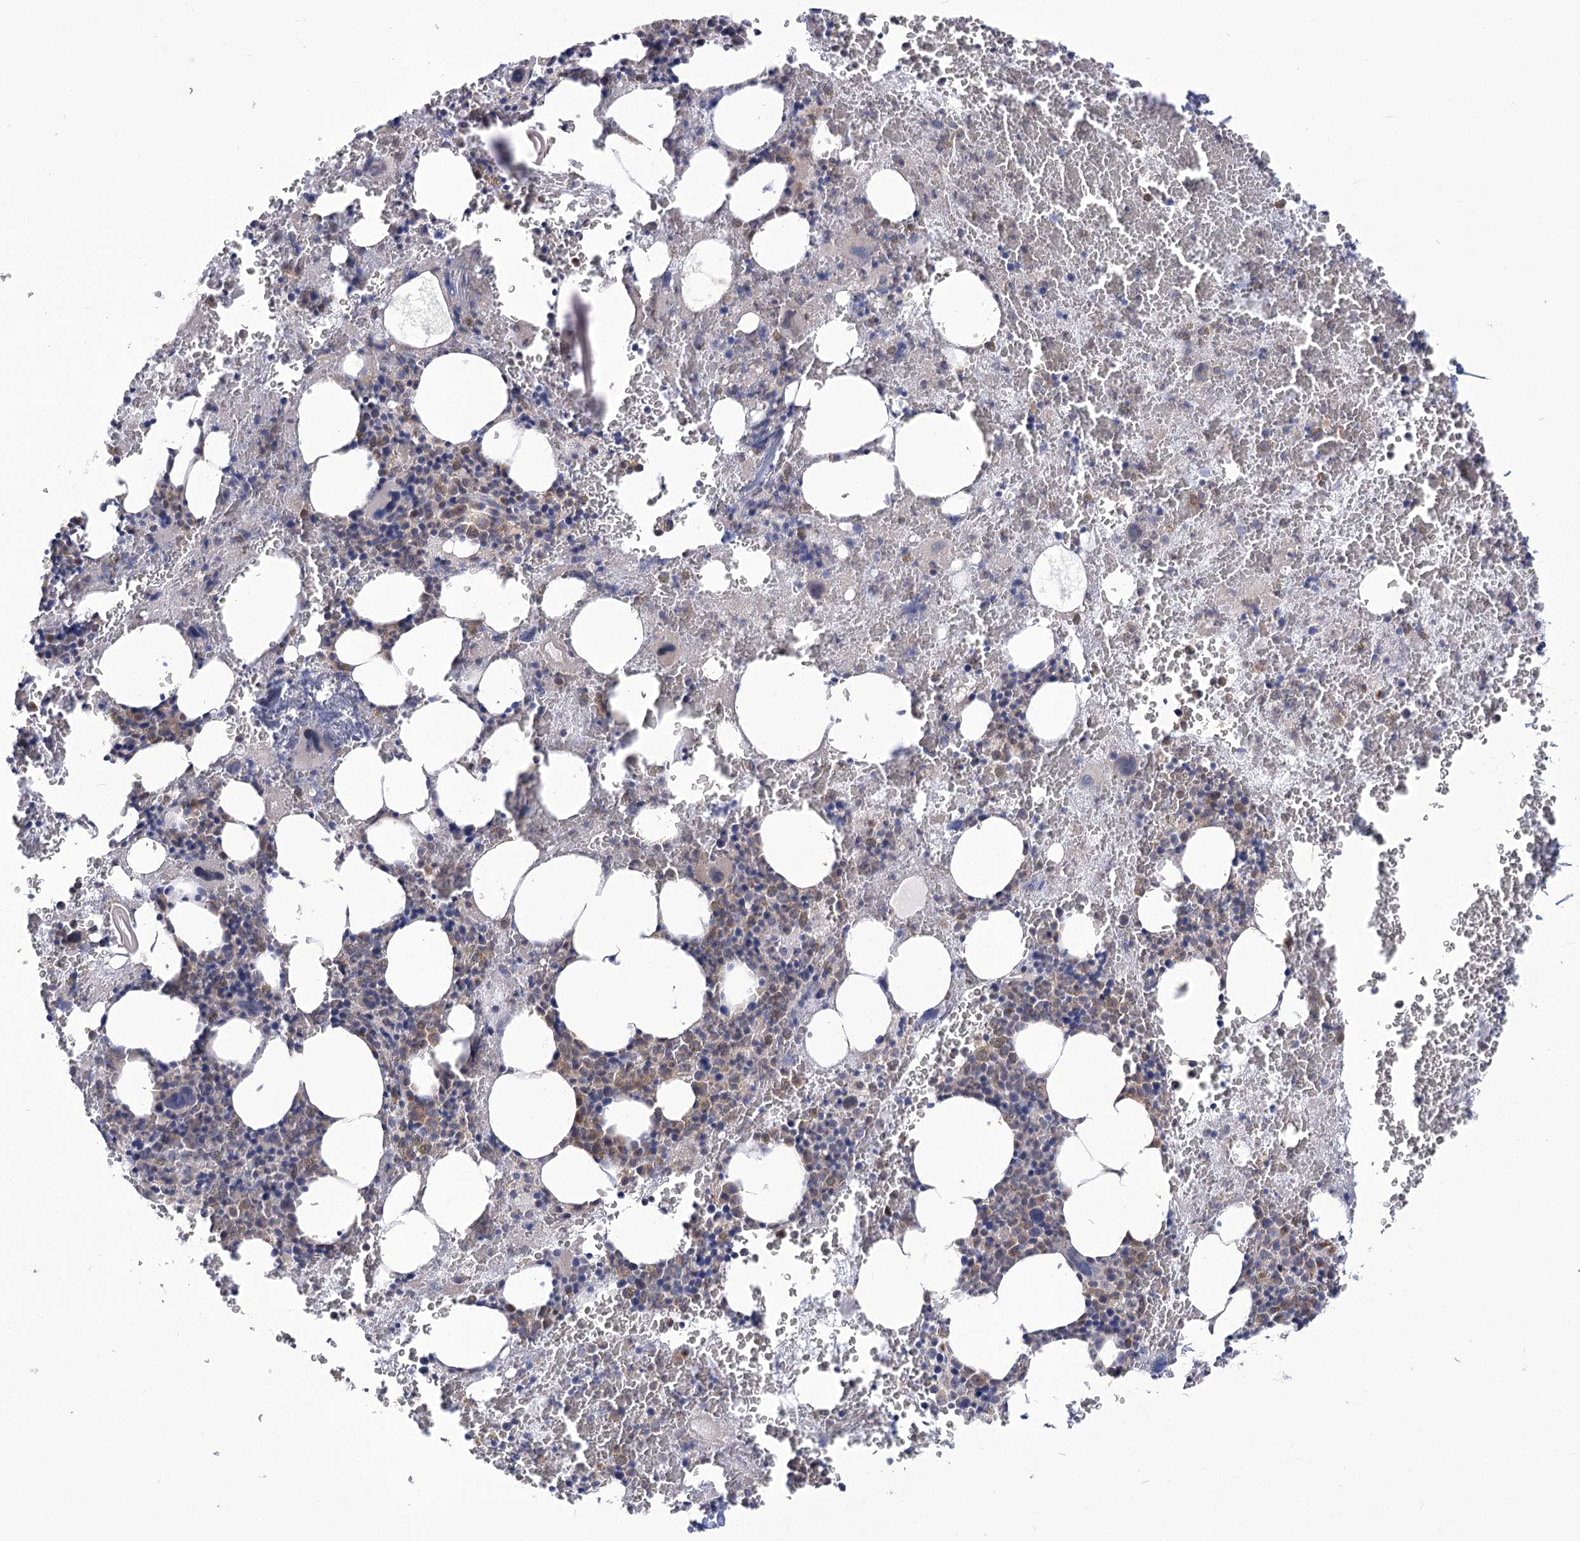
{"staining": {"intensity": "moderate", "quantity": "<25%", "location": "cytoplasmic/membranous"}, "tissue": "bone marrow", "cell_type": "Hematopoietic cells", "image_type": "normal", "snomed": [{"axis": "morphology", "description": "Normal tissue, NOS"}, {"axis": "topography", "description": "Bone marrow"}], "caption": "Immunohistochemistry (DAB (3,3'-diaminobenzidine)) staining of unremarkable bone marrow shows moderate cytoplasmic/membranous protein positivity in about <25% of hematopoietic cells. The staining is performed using DAB brown chromogen to label protein expression. The nuclei are counter-stained blue using hematoxylin.", "gene": "BEND7", "patient": {"sex": "male", "age": 36}}